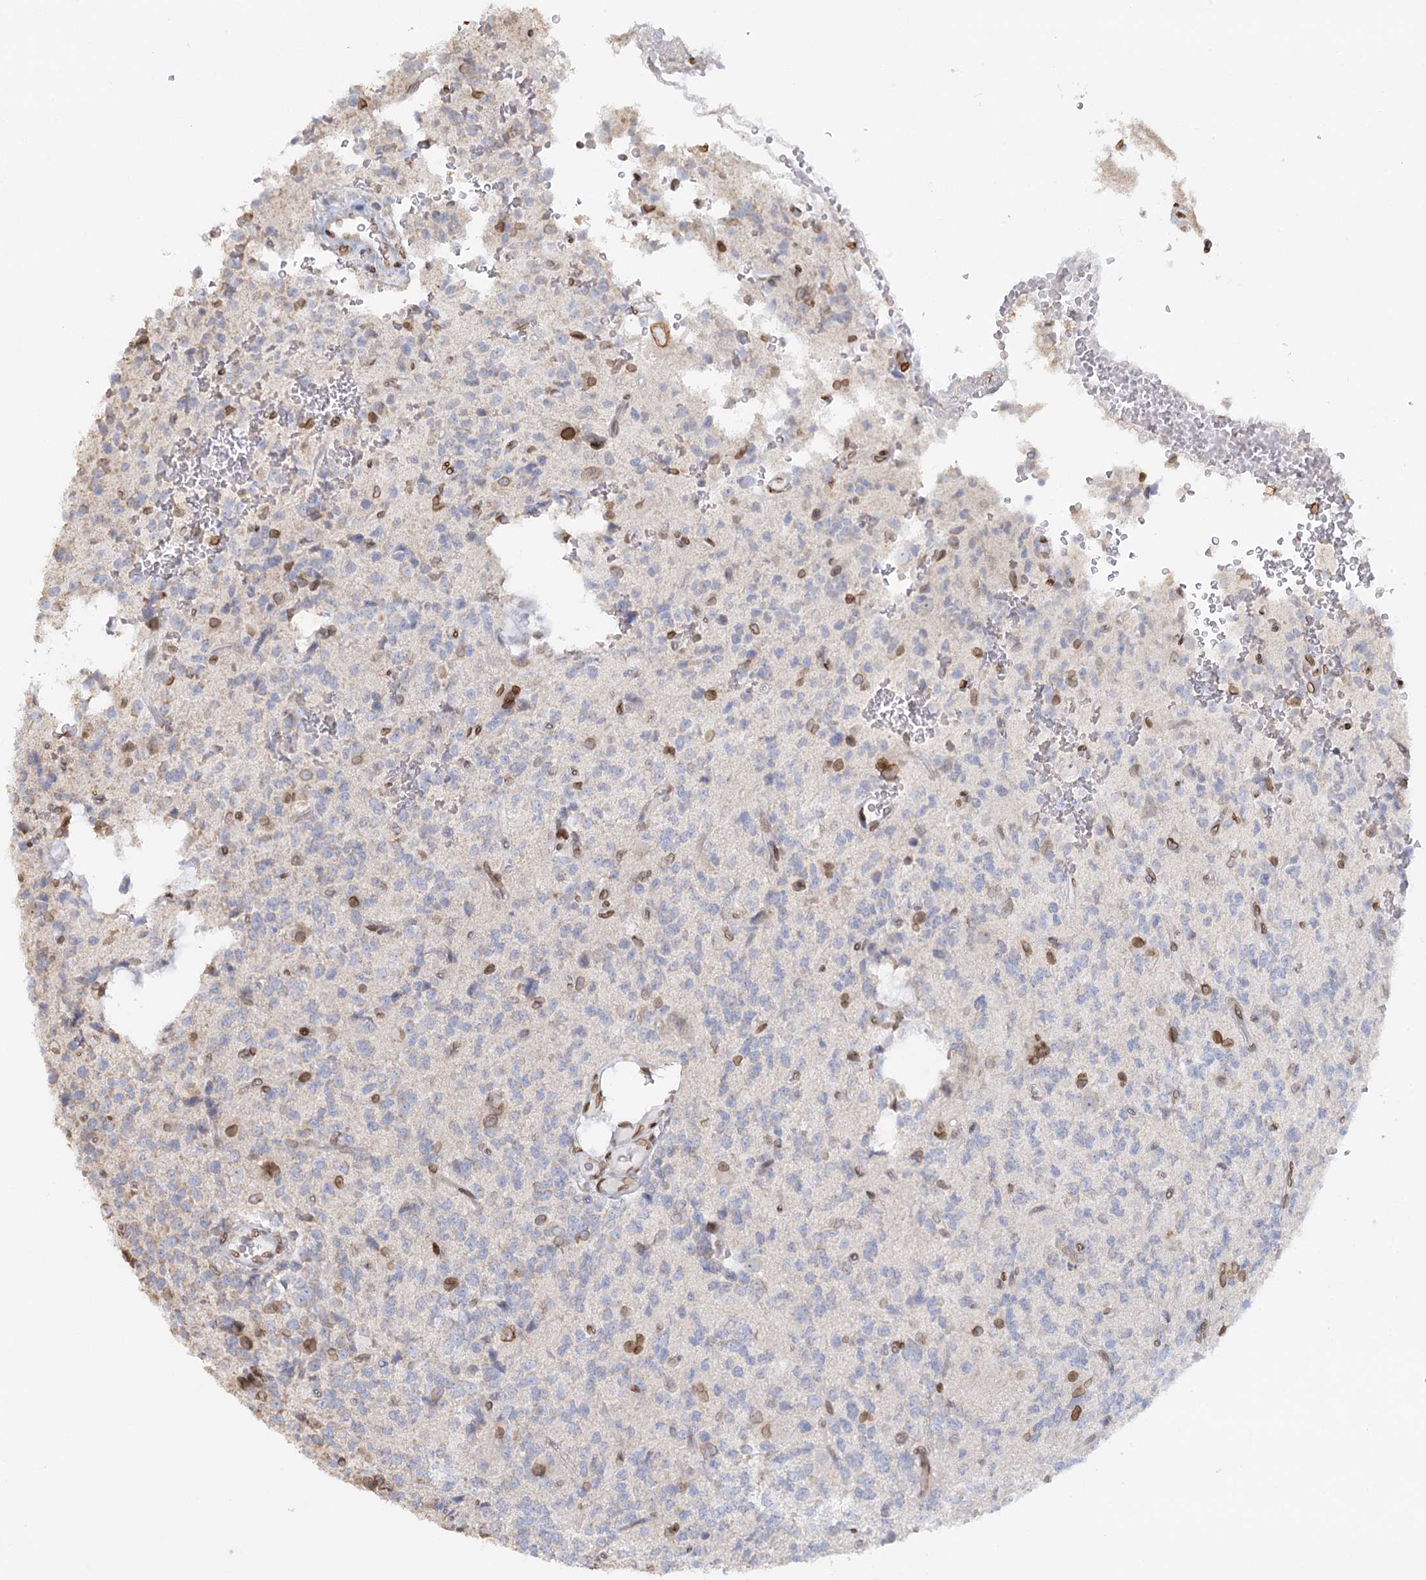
{"staining": {"intensity": "negative", "quantity": "none", "location": "none"}, "tissue": "glioma", "cell_type": "Tumor cells", "image_type": "cancer", "snomed": [{"axis": "morphology", "description": "Glioma, malignant, High grade"}, {"axis": "topography", "description": "Brain"}], "caption": "This image is of glioma stained with immunohistochemistry to label a protein in brown with the nuclei are counter-stained blue. There is no staining in tumor cells.", "gene": "VWA5A", "patient": {"sex": "female", "age": 62}}